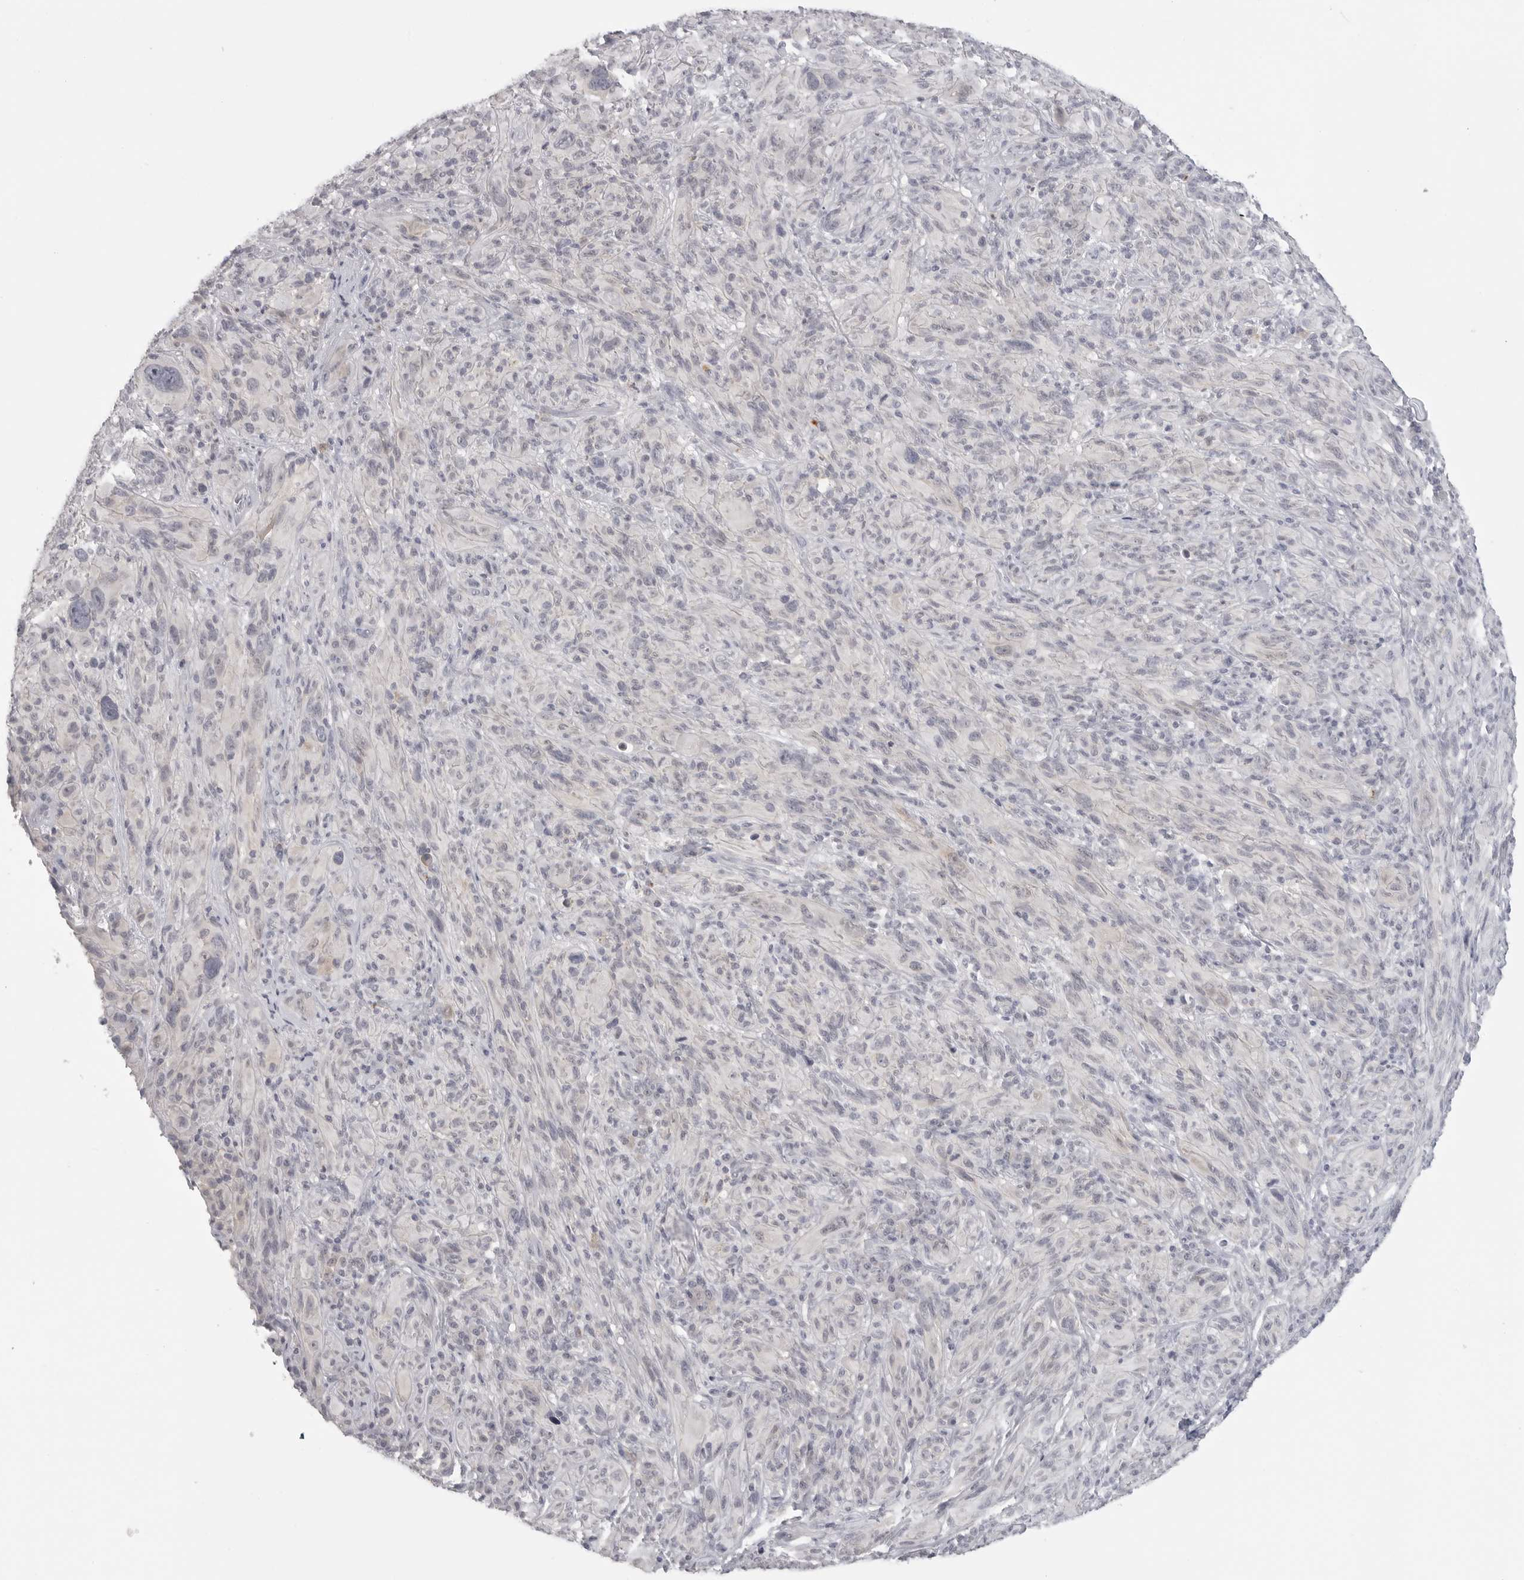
{"staining": {"intensity": "negative", "quantity": "none", "location": "none"}, "tissue": "melanoma", "cell_type": "Tumor cells", "image_type": "cancer", "snomed": [{"axis": "morphology", "description": "Malignant melanoma, NOS"}, {"axis": "topography", "description": "Skin of head"}], "caption": "DAB (3,3'-diaminobenzidine) immunohistochemical staining of human malignant melanoma exhibits no significant expression in tumor cells.", "gene": "HMGCS2", "patient": {"sex": "male", "age": 96}}